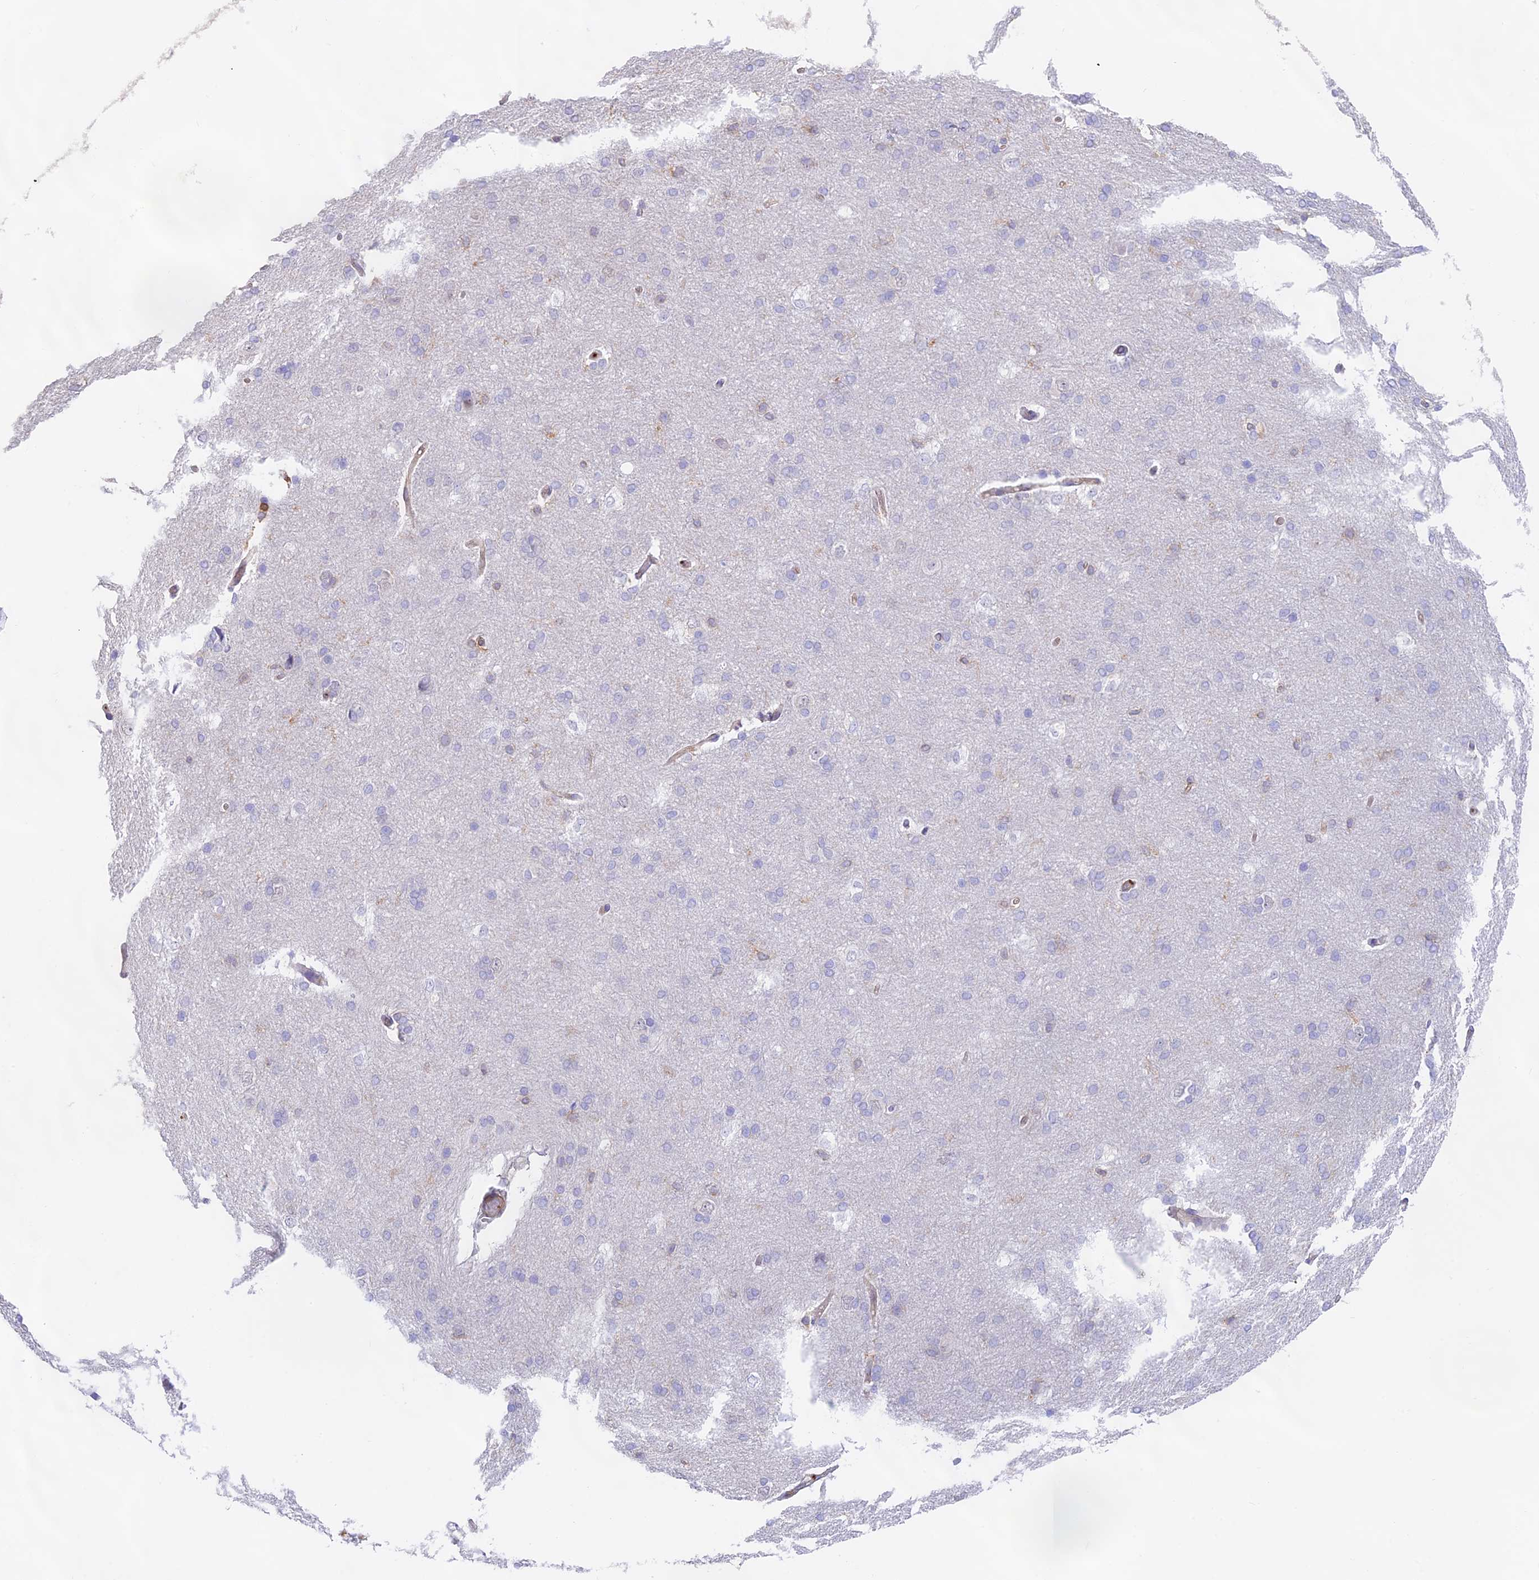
{"staining": {"intensity": "moderate", "quantity": ">75%", "location": "cytoplasmic/membranous"}, "tissue": "cerebral cortex", "cell_type": "Endothelial cells", "image_type": "normal", "snomed": [{"axis": "morphology", "description": "Normal tissue, NOS"}, {"axis": "topography", "description": "Cerebral cortex"}], "caption": "About >75% of endothelial cells in unremarkable human cerebral cortex demonstrate moderate cytoplasmic/membranous protein expression as visualized by brown immunohistochemical staining.", "gene": "DENND1C", "patient": {"sex": "male", "age": 62}}